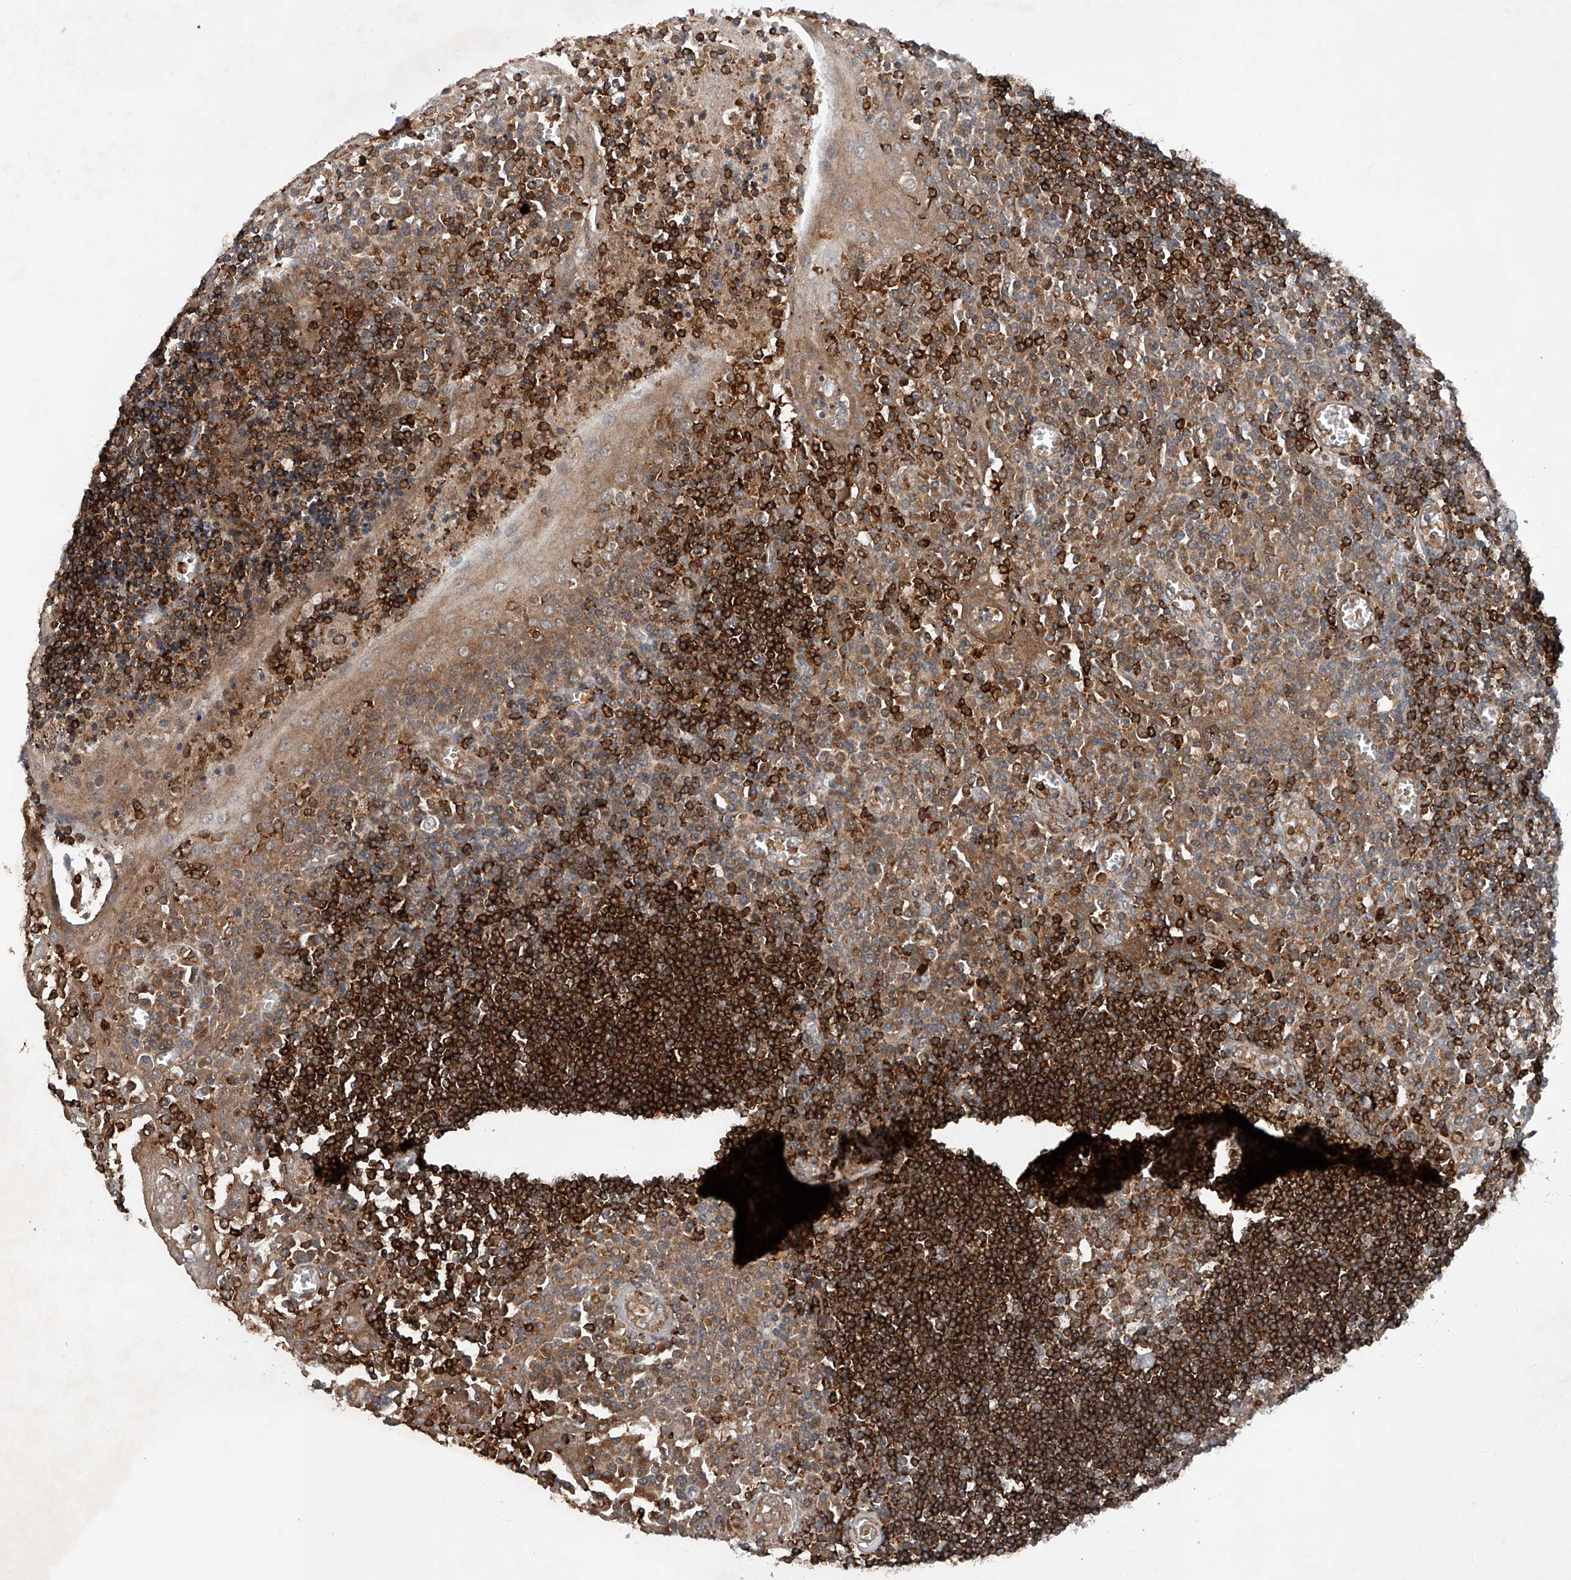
{"staining": {"intensity": "moderate", "quantity": ">75%", "location": "cytoplasmic/membranous"}, "tissue": "tonsil", "cell_type": "Germinal center cells", "image_type": "normal", "snomed": [{"axis": "morphology", "description": "Normal tissue, NOS"}, {"axis": "topography", "description": "Tonsil"}], "caption": "Immunohistochemistry (IHC) of benign tonsil exhibits medium levels of moderate cytoplasmic/membranous expression in approximately >75% of germinal center cells. The staining was performed using DAB to visualize the protein expression in brown, while the nuclei were stained in blue with hematoxylin (Magnification: 20x).", "gene": "CEP85L", "patient": {"sex": "male", "age": 27}}